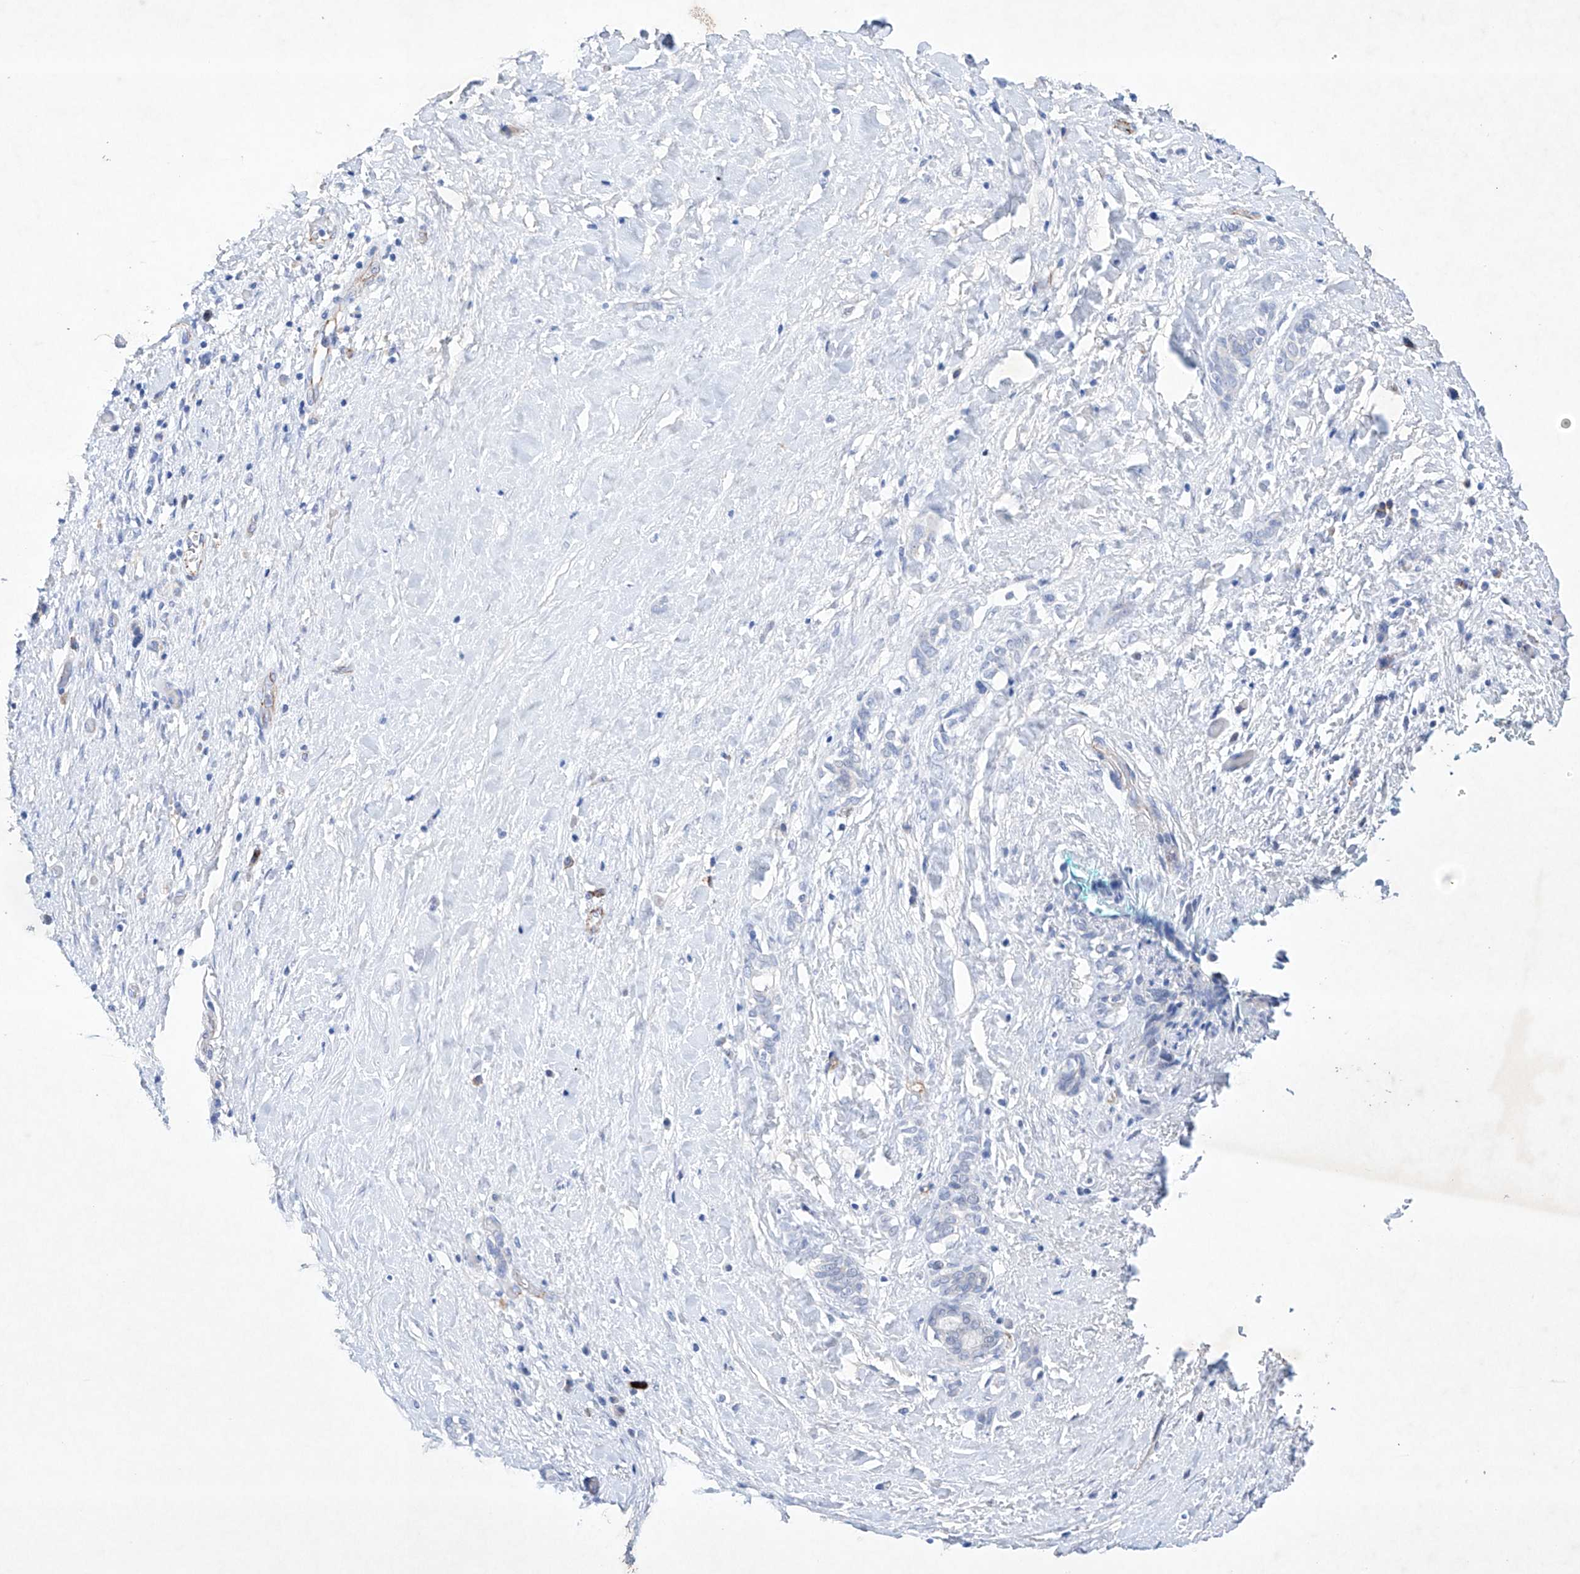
{"staining": {"intensity": "negative", "quantity": "none", "location": "none"}, "tissue": "pancreatic cancer", "cell_type": "Tumor cells", "image_type": "cancer", "snomed": [{"axis": "morphology", "description": "Normal tissue, NOS"}, {"axis": "morphology", "description": "Adenocarcinoma, NOS"}, {"axis": "topography", "description": "Pancreas"}, {"axis": "topography", "description": "Peripheral nerve tissue"}], "caption": "Immunohistochemical staining of human adenocarcinoma (pancreatic) displays no significant expression in tumor cells.", "gene": "ETV7", "patient": {"sex": "female", "age": 63}}